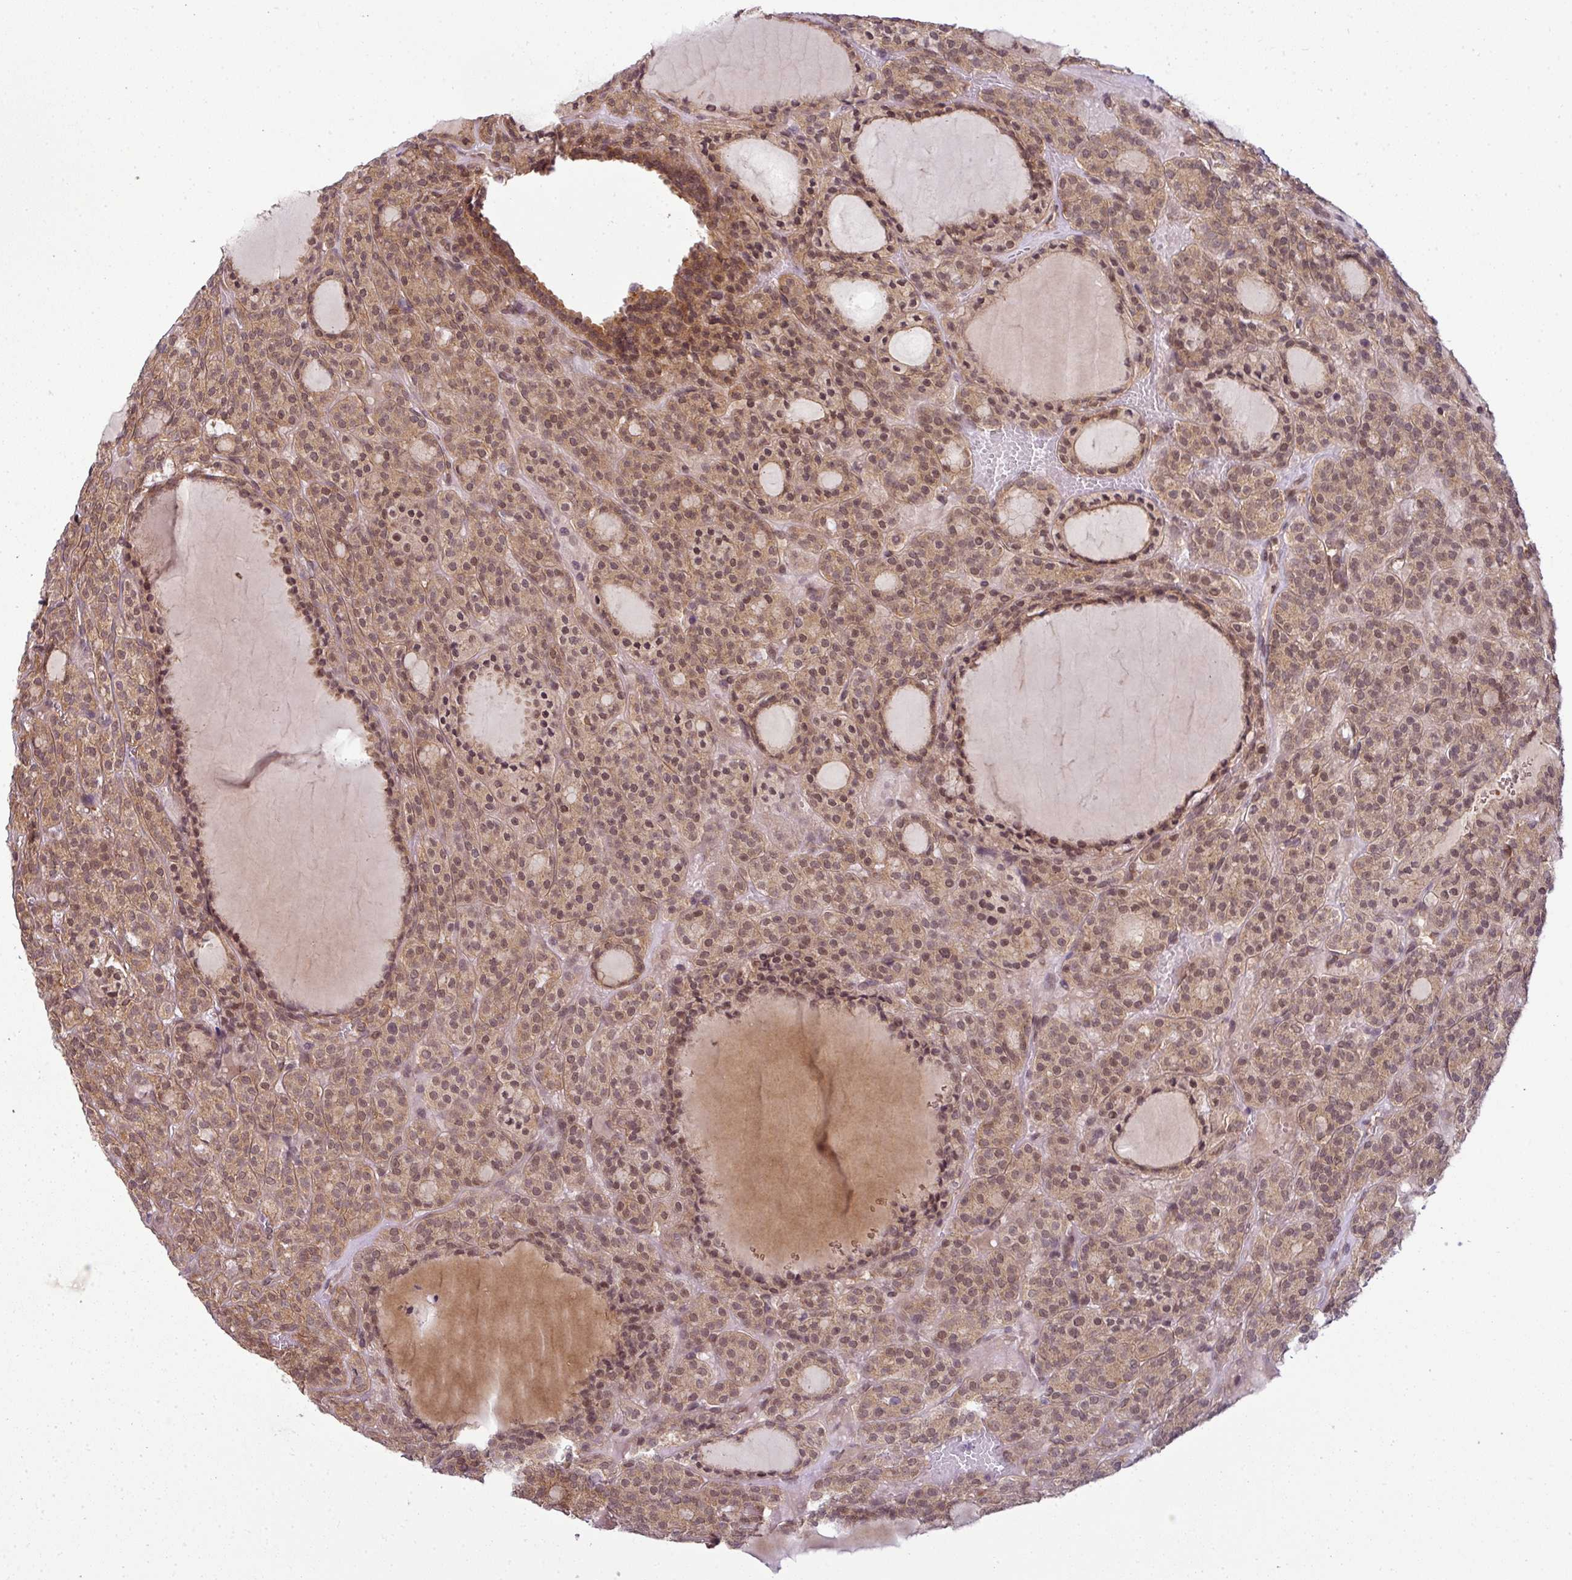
{"staining": {"intensity": "moderate", "quantity": ">75%", "location": "cytoplasmic/membranous,nuclear"}, "tissue": "thyroid cancer", "cell_type": "Tumor cells", "image_type": "cancer", "snomed": [{"axis": "morphology", "description": "Follicular adenoma carcinoma, NOS"}, {"axis": "topography", "description": "Thyroid gland"}], "caption": "The immunohistochemical stain labels moderate cytoplasmic/membranous and nuclear expression in tumor cells of thyroid cancer tissue.", "gene": "RBM4B", "patient": {"sex": "female", "age": 63}}